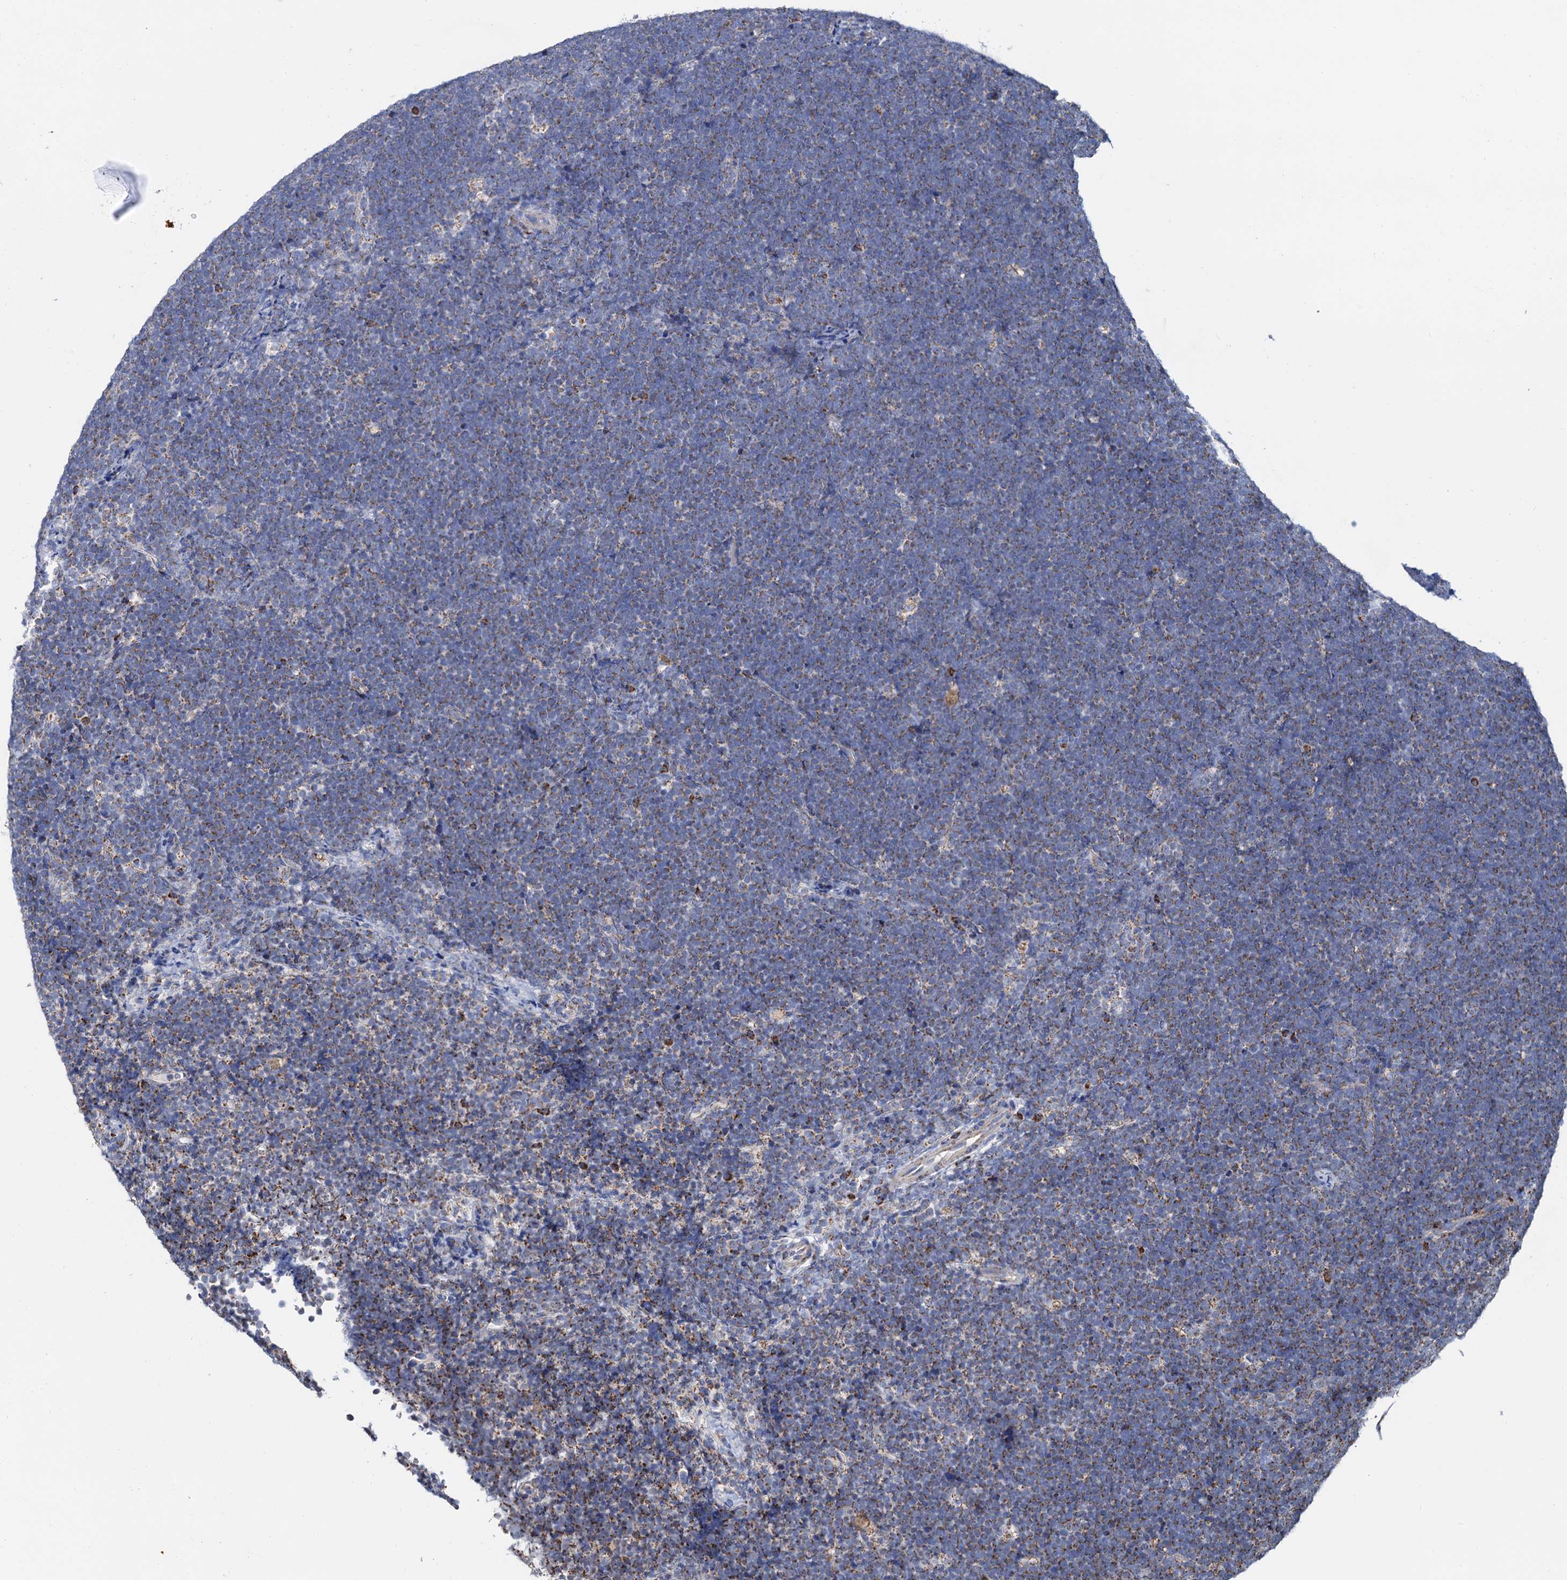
{"staining": {"intensity": "weak", "quantity": "25%-75%", "location": "cytoplasmic/membranous"}, "tissue": "lymphoma", "cell_type": "Tumor cells", "image_type": "cancer", "snomed": [{"axis": "morphology", "description": "Malignant lymphoma, non-Hodgkin's type, High grade"}, {"axis": "topography", "description": "Lymph node"}], "caption": "Immunohistochemistry histopathology image of neoplastic tissue: human high-grade malignant lymphoma, non-Hodgkin's type stained using immunohistochemistry reveals low levels of weak protein expression localized specifically in the cytoplasmic/membranous of tumor cells, appearing as a cytoplasmic/membranous brown color.", "gene": "C2CD3", "patient": {"sex": "male", "age": 13}}